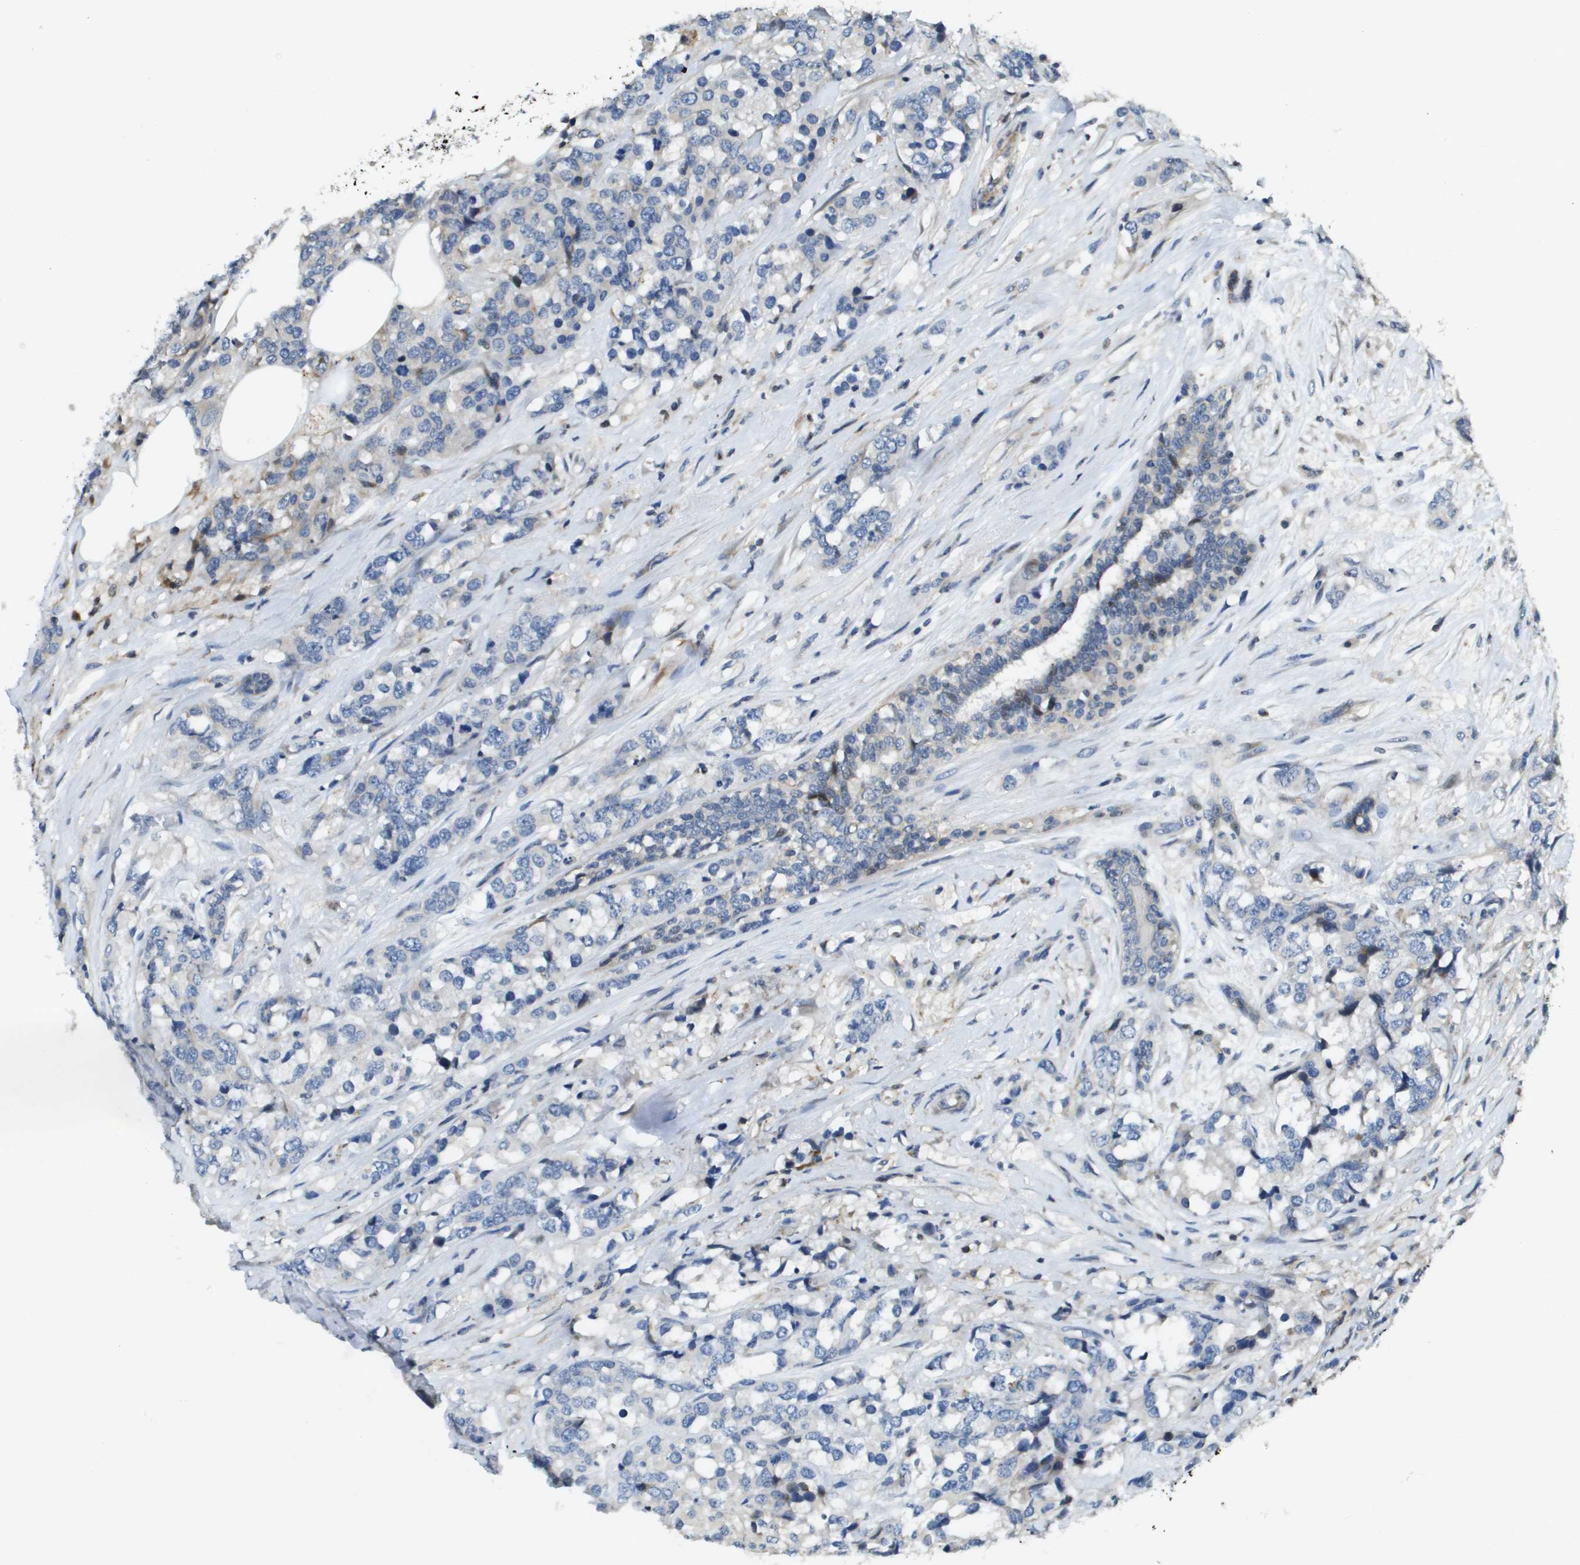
{"staining": {"intensity": "negative", "quantity": "none", "location": "none"}, "tissue": "breast cancer", "cell_type": "Tumor cells", "image_type": "cancer", "snomed": [{"axis": "morphology", "description": "Lobular carcinoma"}, {"axis": "topography", "description": "Breast"}], "caption": "Tumor cells show no significant protein positivity in breast cancer.", "gene": "SCN4B", "patient": {"sex": "female", "age": 59}}